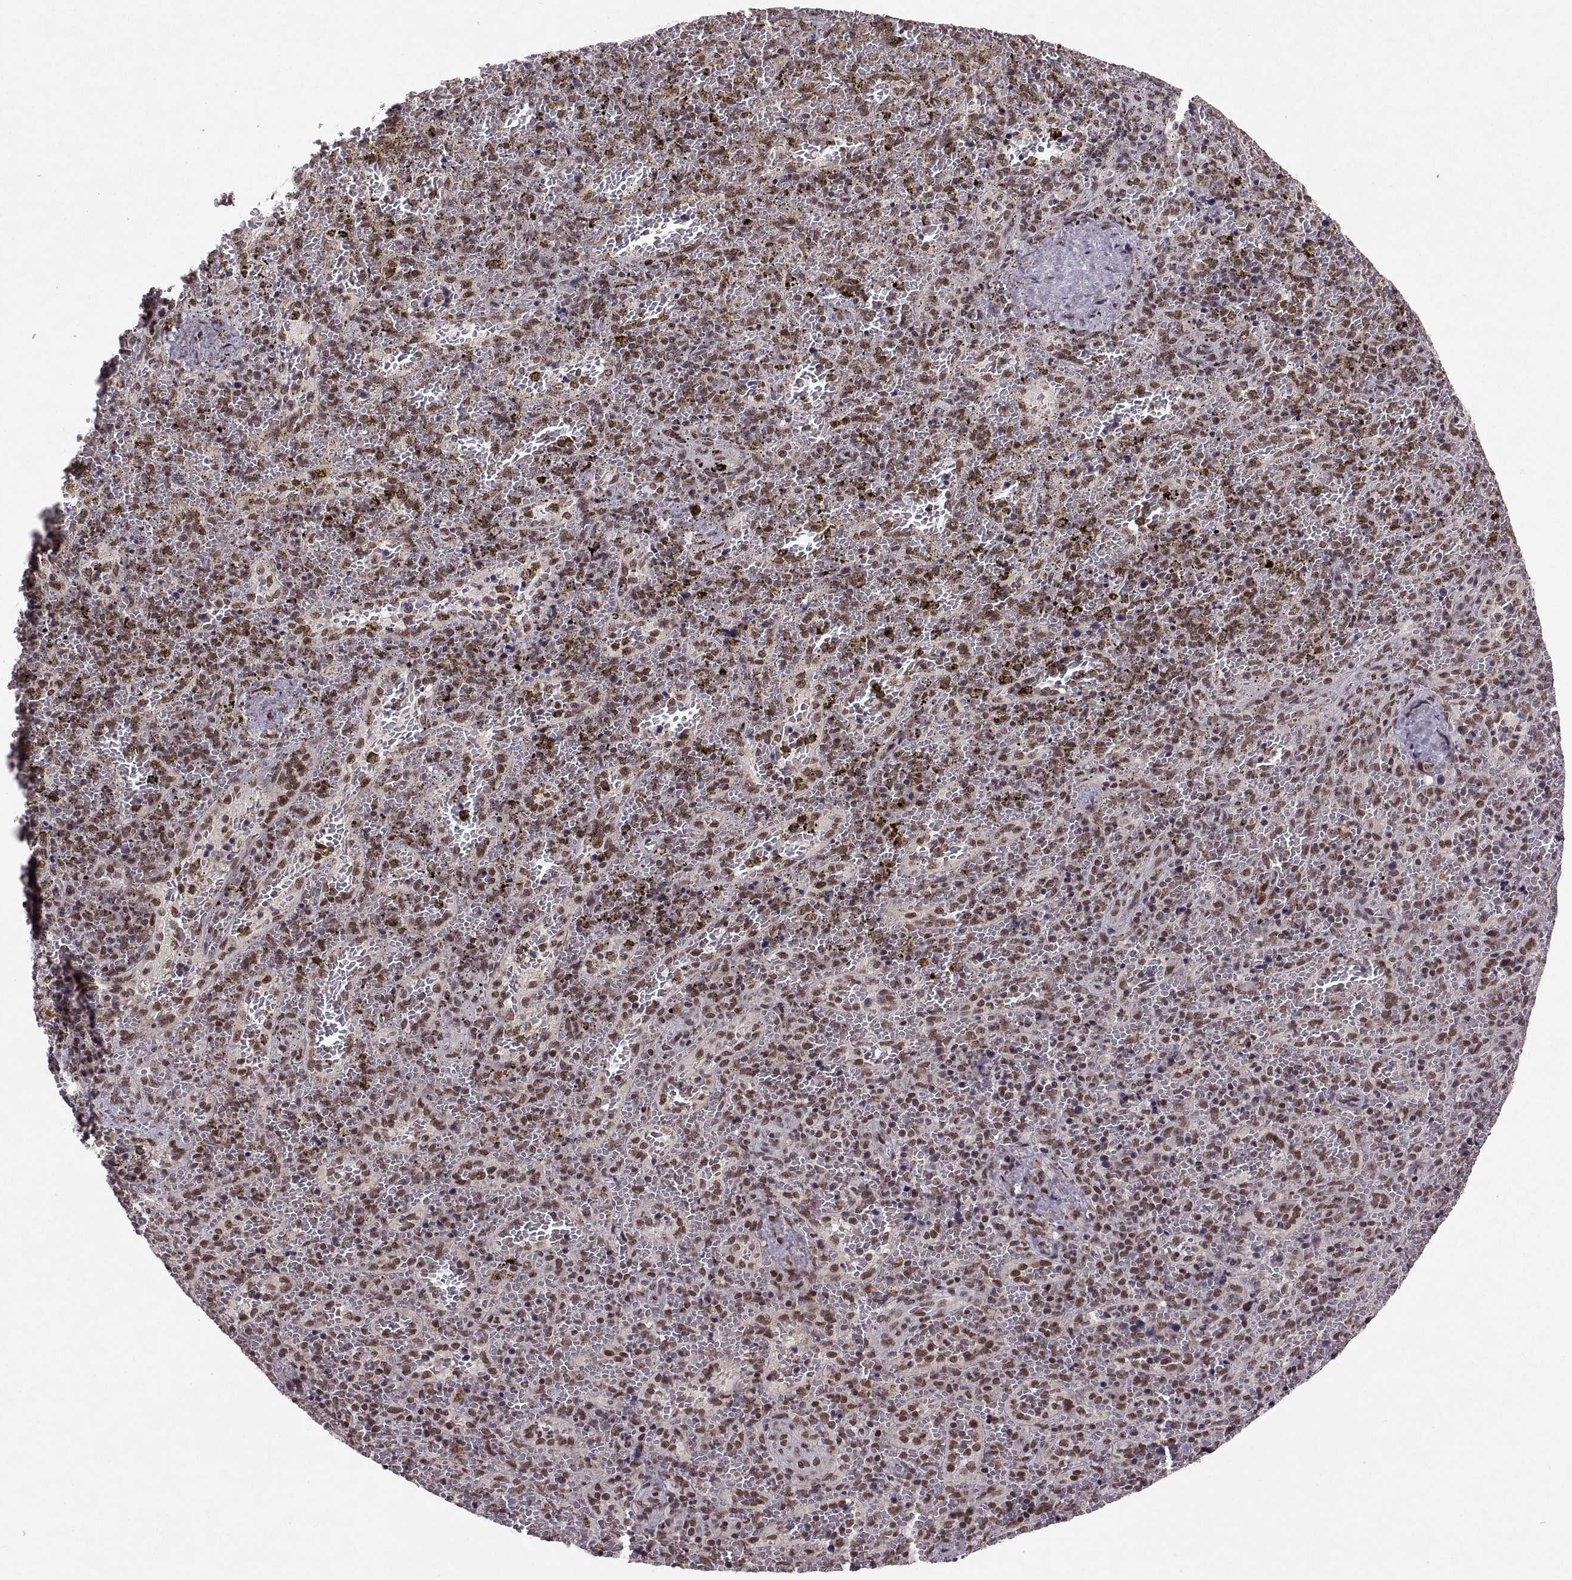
{"staining": {"intensity": "moderate", "quantity": "25%-75%", "location": "nuclear"}, "tissue": "spleen", "cell_type": "Cells in red pulp", "image_type": "normal", "snomed": [{"axis": "morphology", "description": "Normal tissue, NOS"}, {"axis": "topography", "description": "Spleen"}], "caption": "Cells in red pulp show moderate nuclear expression in about 25%-75% of cells in unremarkable spleen.", "gene": "MT1E", "patient": {"sex": "female", "age": 50}}